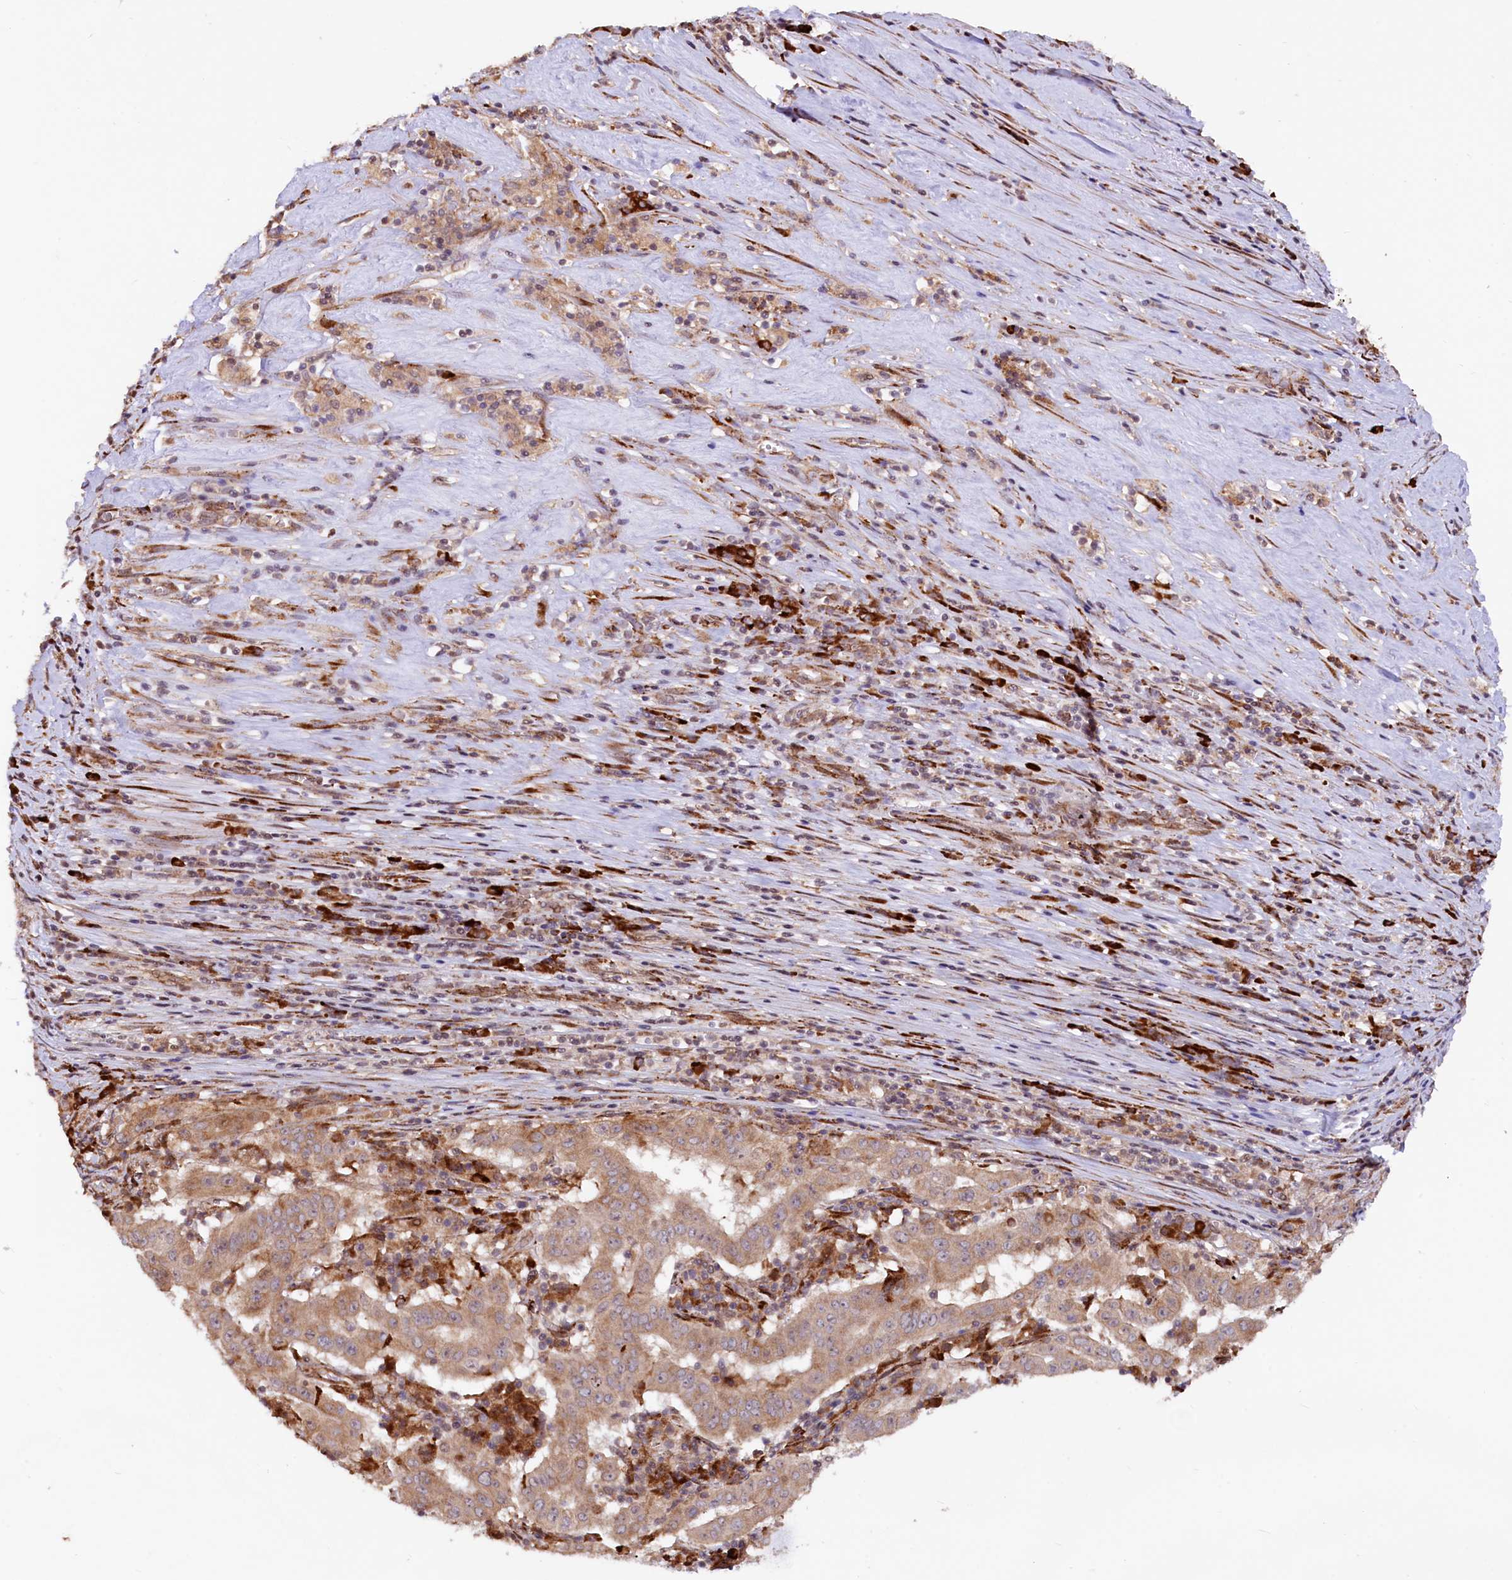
{"staining": {"intensity": "moderate", "quantity": ">75%", "location": "cytoplasmic/membranous"}, "tissue": "pancreatic cancer", "cell_type": "Tumor cells", "image_type": "cancer", "snomed": [{"axis": "morphology", "description": "Adenocarcinoma, NOS"}, {"axis": "topography", "description": "Pancreas"}], "caption": "A histopathology image showing moderate cytoplasmic/membranous expression in about >75% of tumor cells in adenocarcinoma (pancreatic), as visualized by brown immunohistochemical staining.", "gene": "C5orf15", "patient": {"sex": "male", "age": 63}}